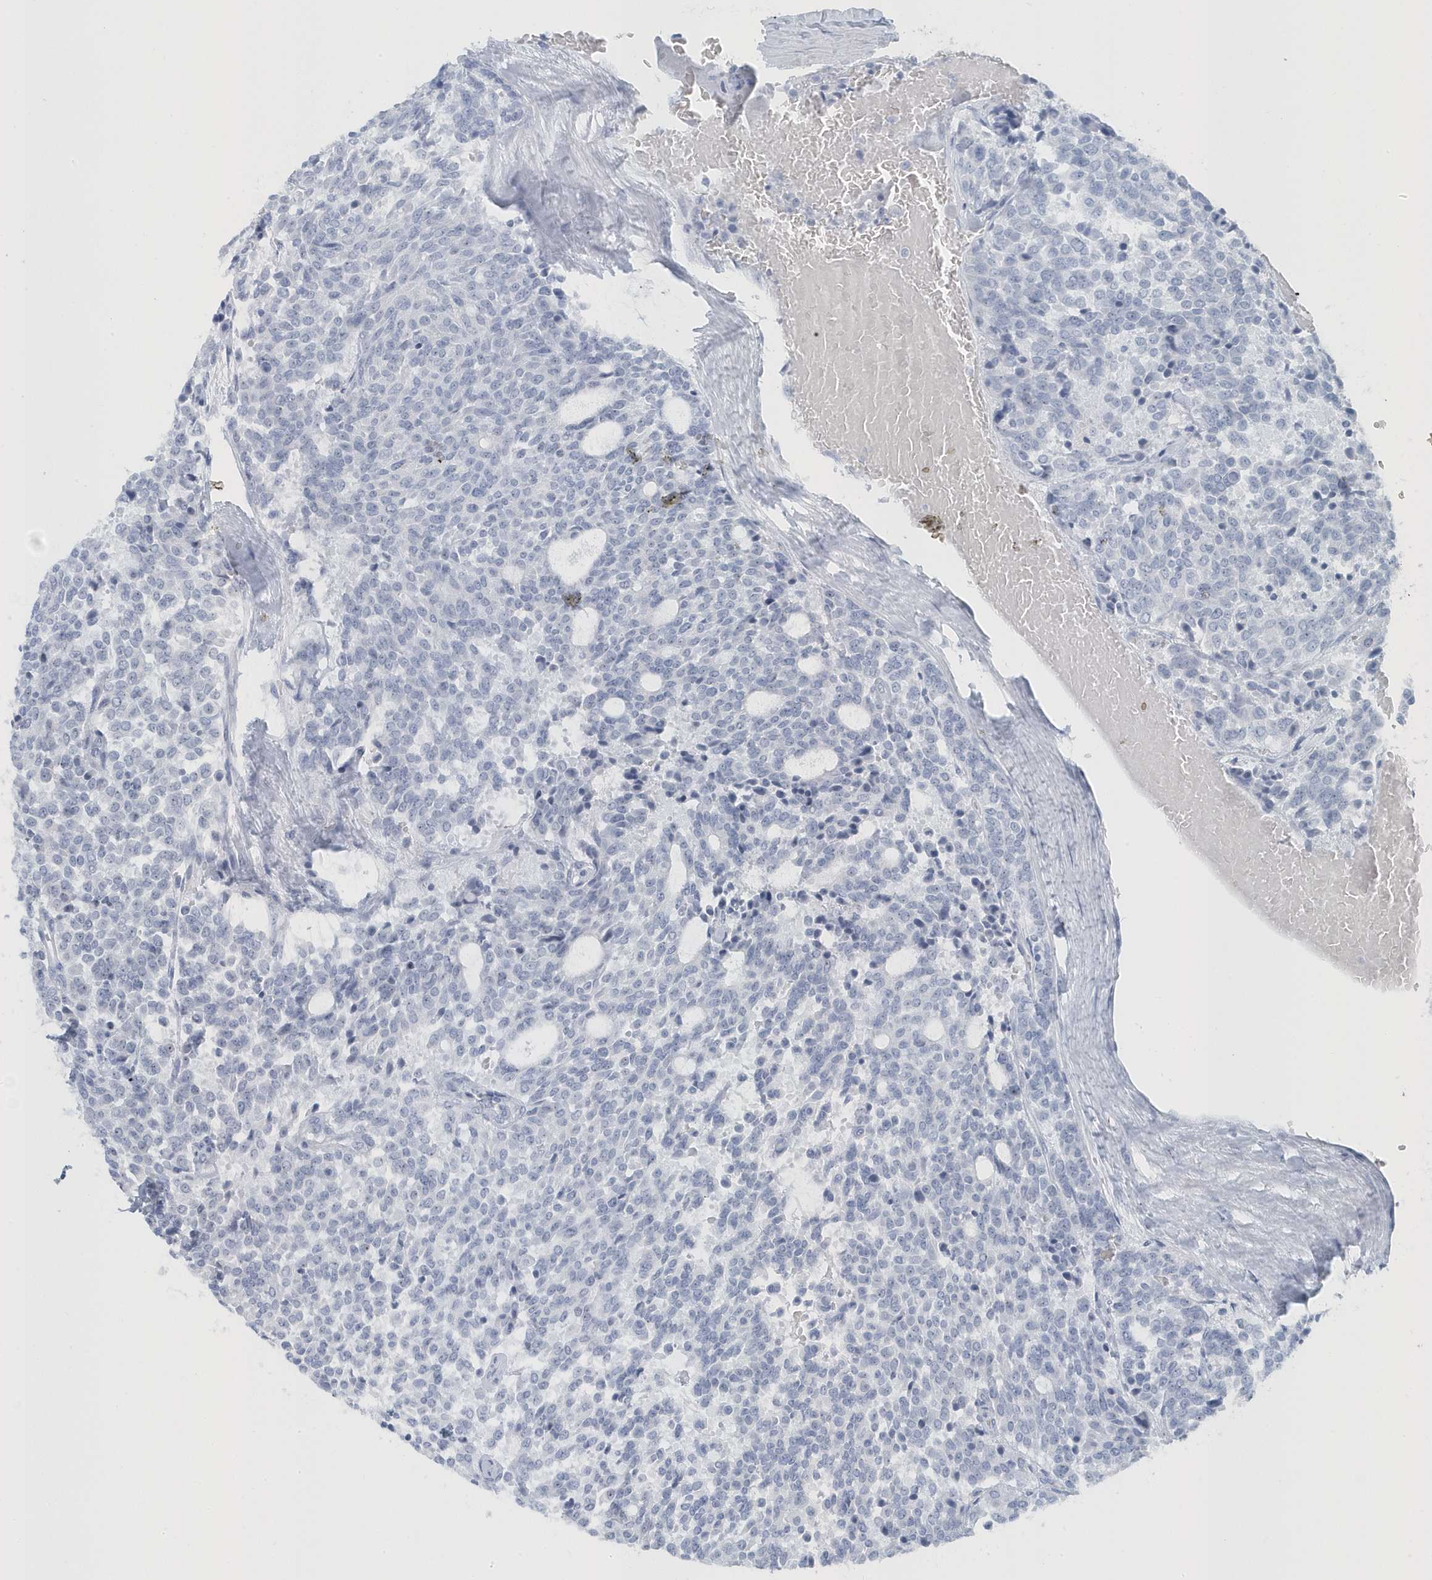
{"staining": {"intensity": "negative", "quantity": "none", "location": "none"}, "tissue": "carcinoid", "cell_type": "Tumor cells", "image_type": "cancer", "snomed": [{"axis": "morphology", "description": "Carcinoid, malignant, NOS"}, {"axis": "topography", "description": "Pancreas"}], "caption": "Tumor cells show no significant staining in carcinoid. (DAB immunohistochemistry, high magnification).", "gene": "RPF2", "patient": {"sex": "female", "age": 54}}